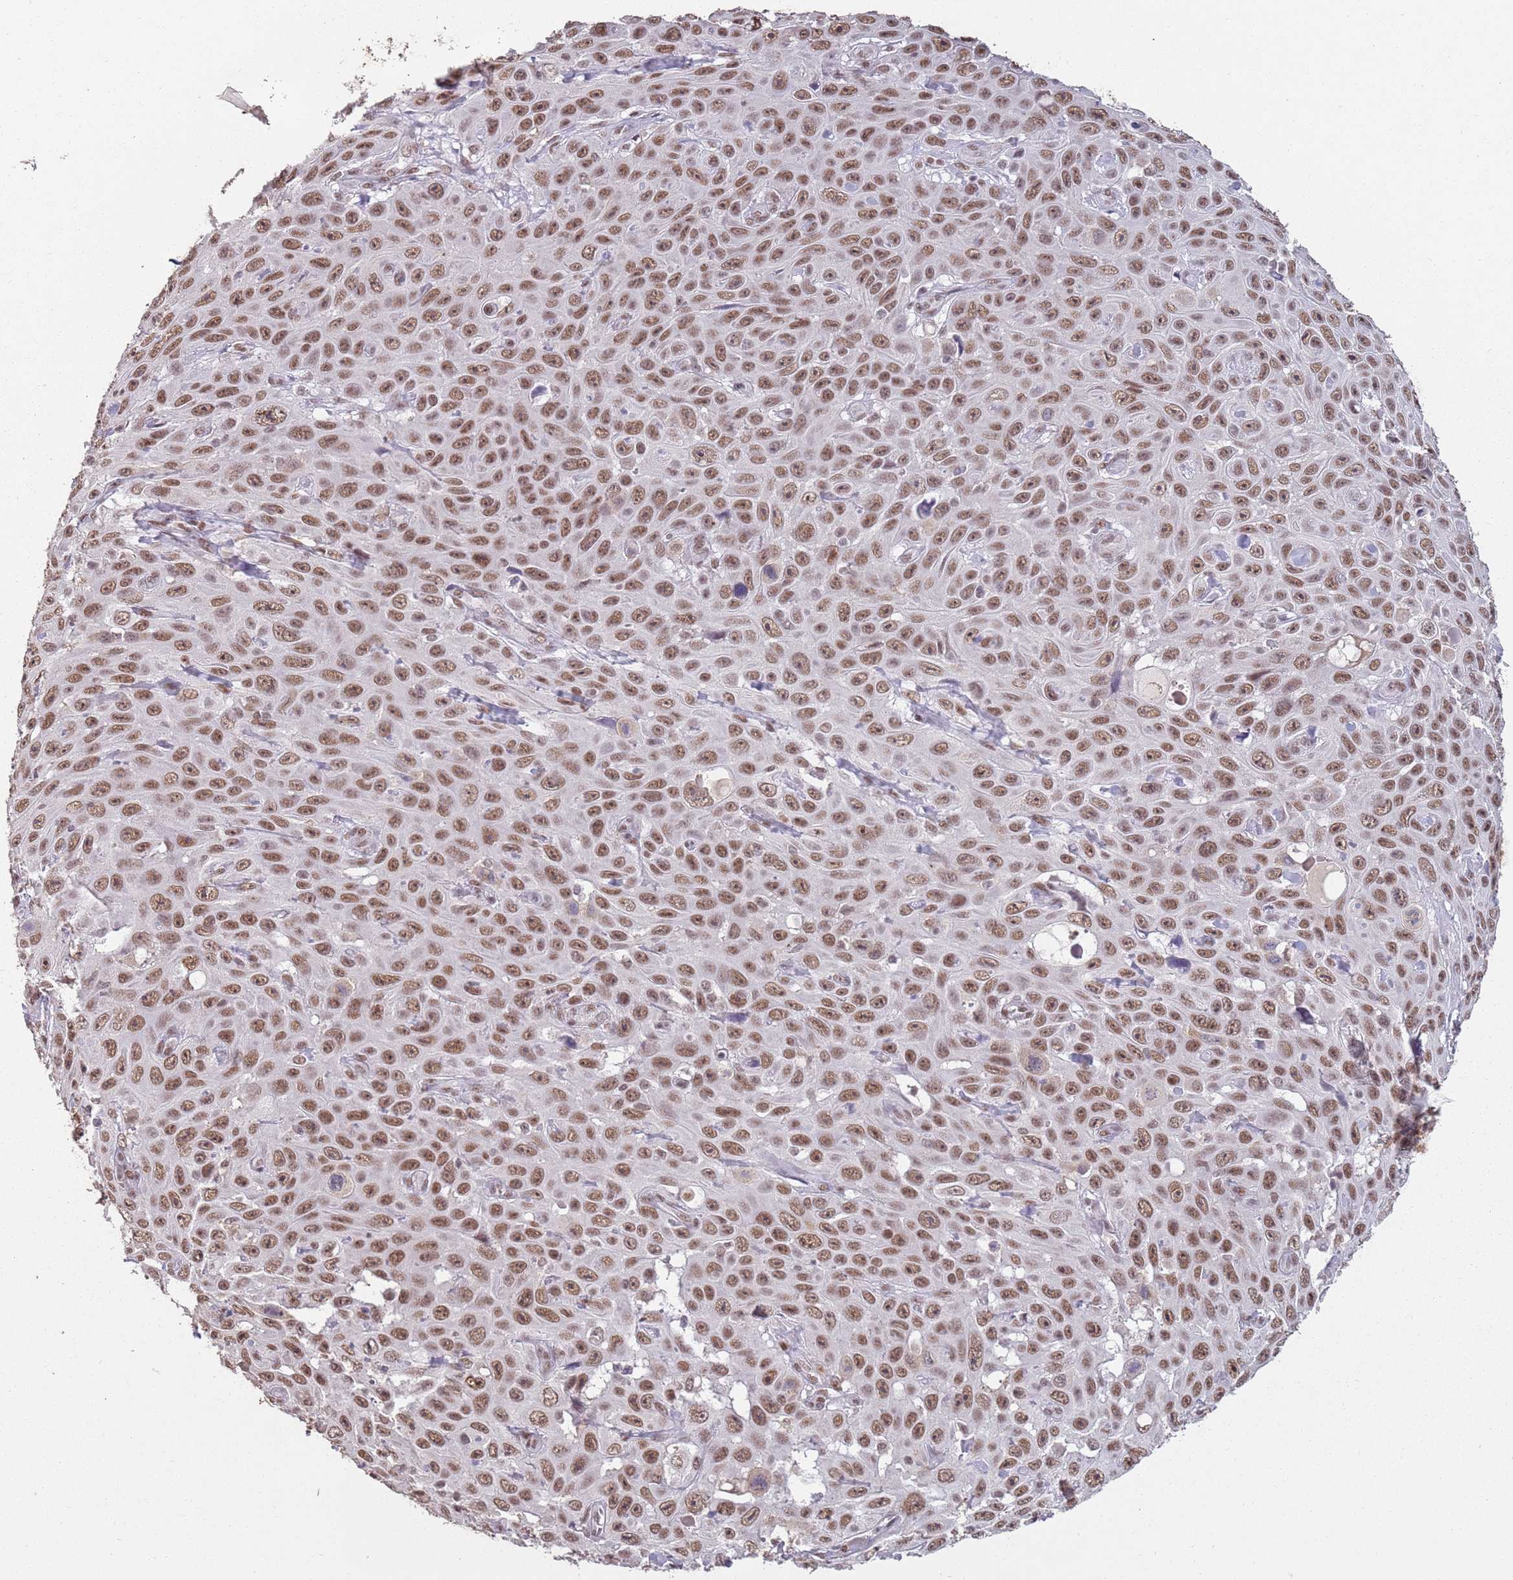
{"staining": {"intensity": "moderate", "quantity": ">75%", "location": "nuclear"}, "tissue": "skin cancer", "cell_type": "Tumor cells", "image_type": "cancer", "snomed": [{"axis": "morphology", "description": "Squamous cell carcinoma, NOS"}, {"axis": "topography", "description": "Skin"}], "caption": "High-power microscopy captured an immunohistochemistry micrograph of skin squamous cell carcinoma, revealing moderate nuclear positivity in approximately >75% of tumor cells.", "gene": "ARL14EP", "patient": {"sex": "male", "age": 82}}